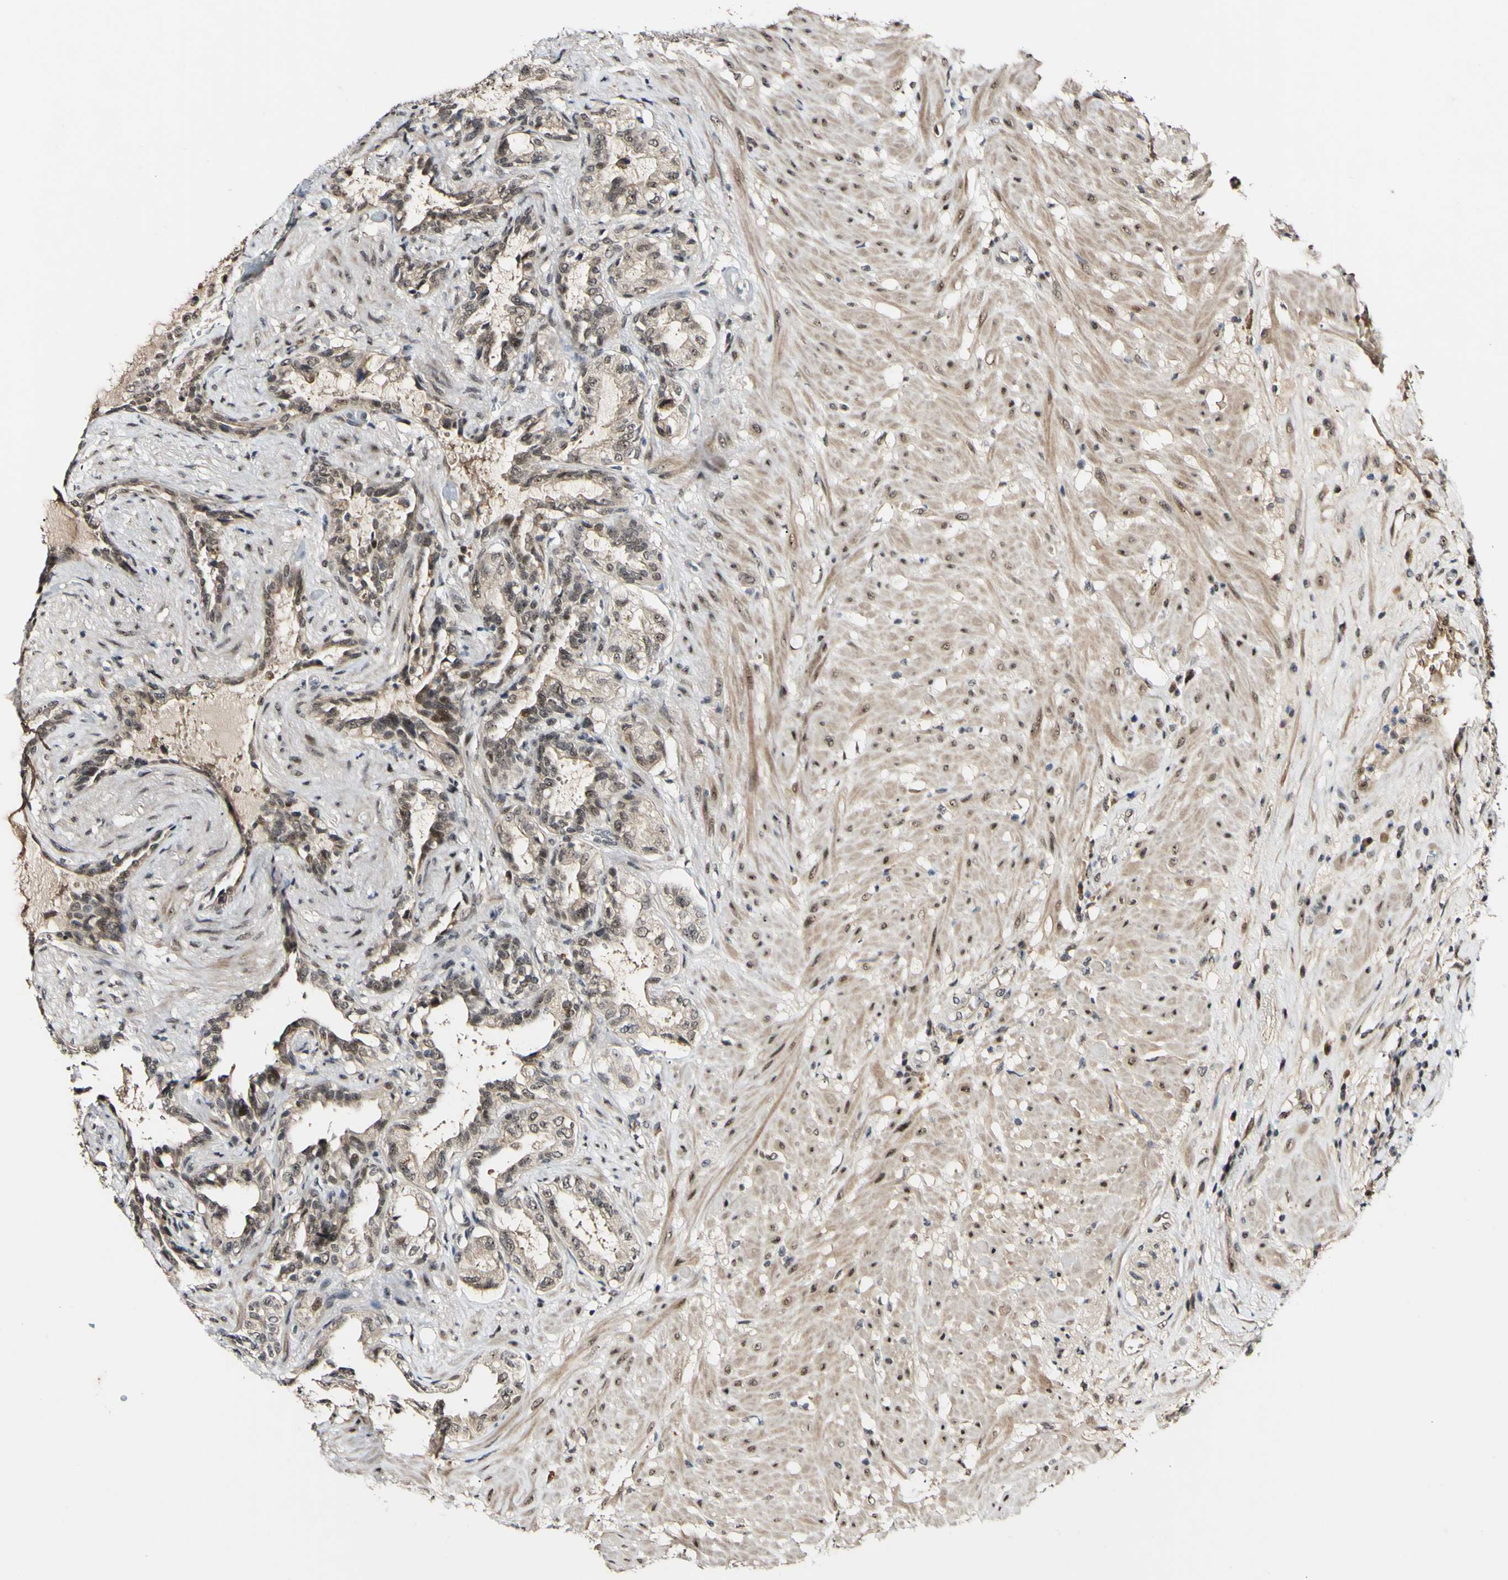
{"staining": {"intensity": "weak", "quantity": ">75%", "location": "cytoplasmic/membranous"}, "tissue": "seminal vesicle", "cell_type": "Glandular cells", "image_type": "normal", "snomed": [{"axis": "morphology", "description": "Normal tissue, NOS"}, {"axis": "topography", "description": "Seminal veicle"}], "caption": "Glandular cells show low levels of weak cytoplasmic/membranous staining in about >75% of cells in unremarkable seminal vesicle. The staining was performed using DAB (3,3'-diaminobenzidine) to visualize the protein expression in brown, while the nuclei were stained in blue with hematoxylin (Magnification: 20x).", "gene": "POLR2F", "patient": {"sex": "male", "age": 61}}